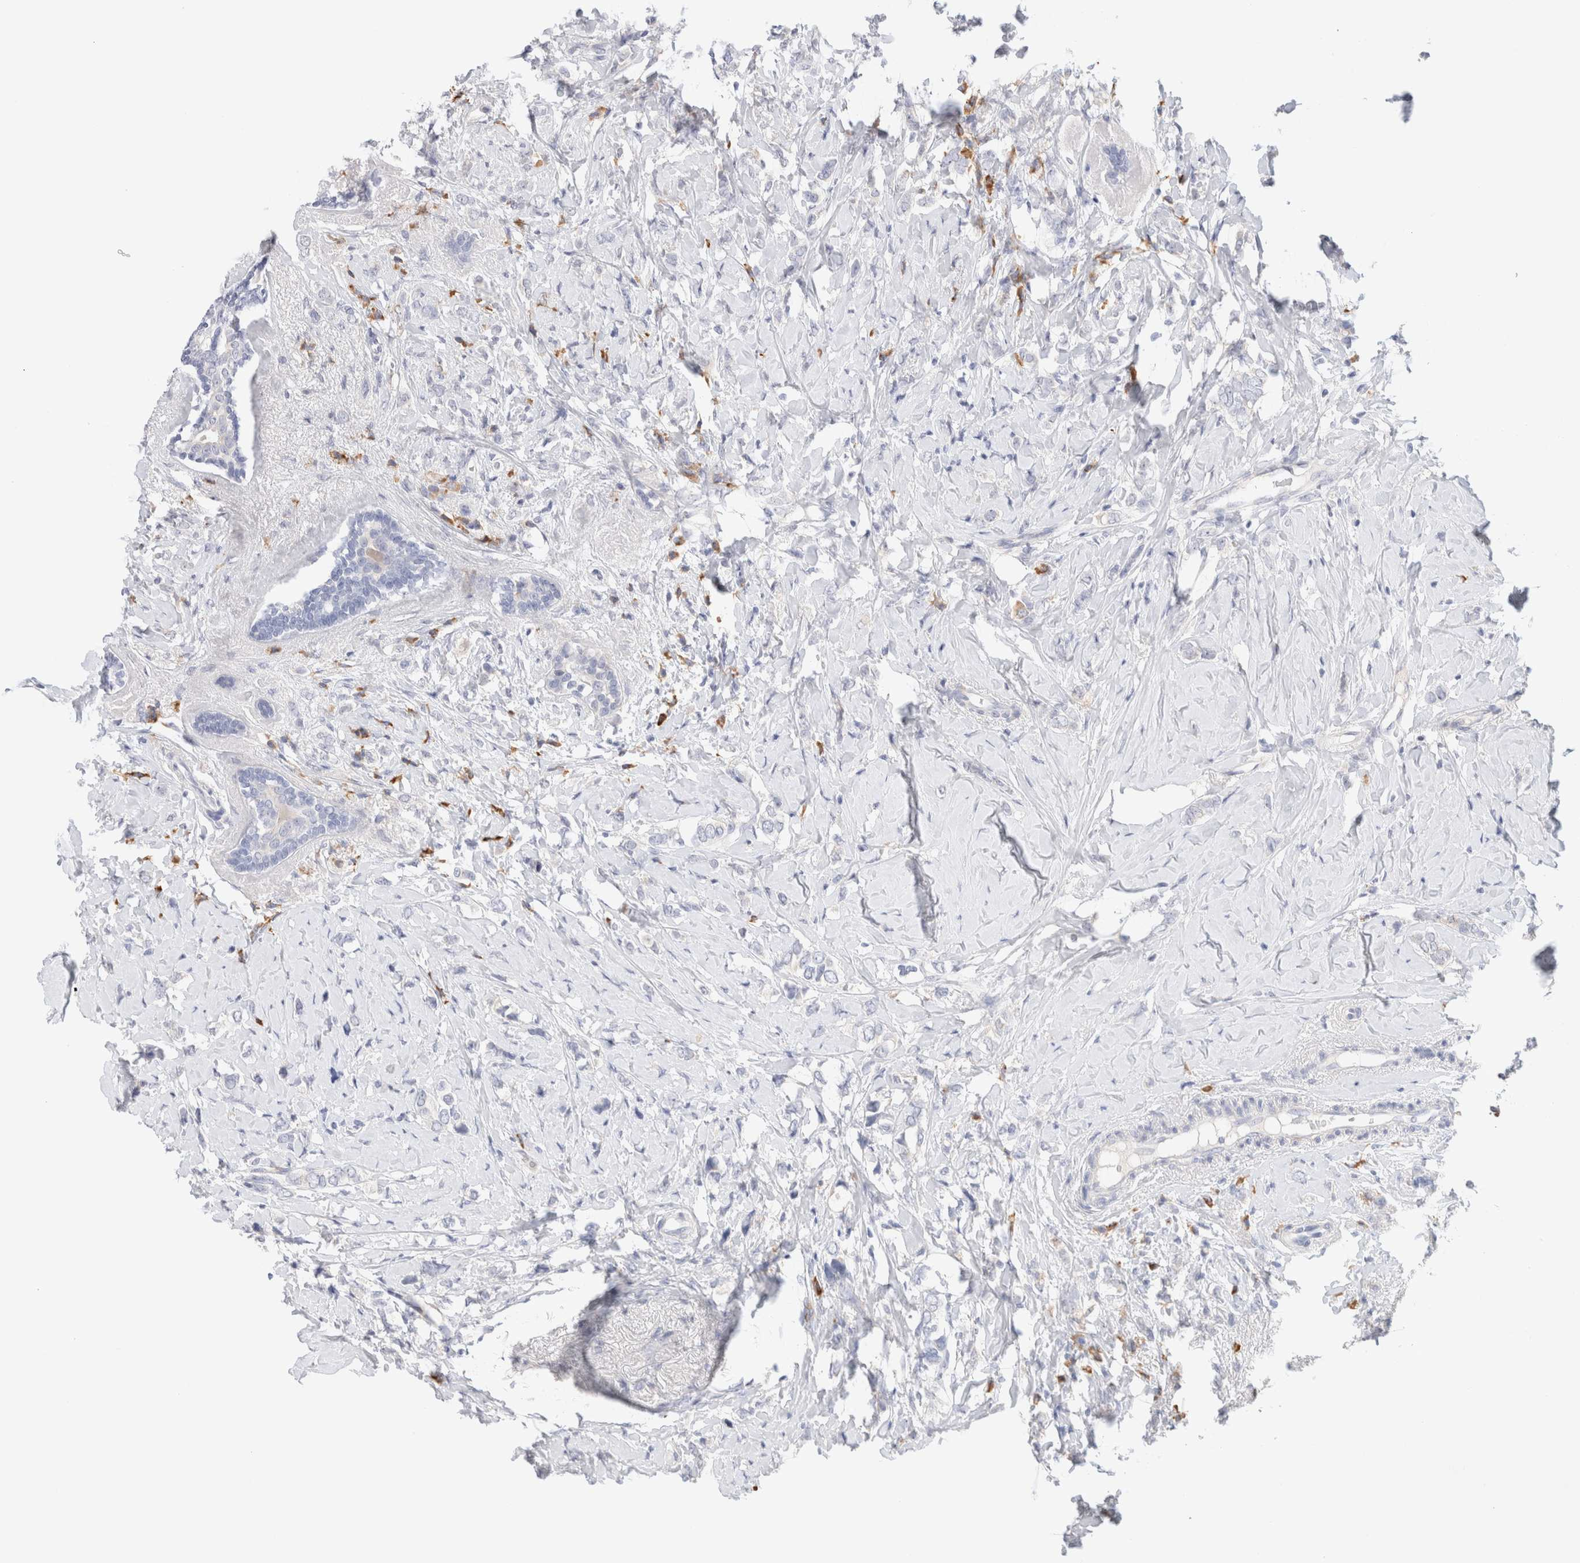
{"staining": {"intensity": "negative", "quantity": "none", "location": "none"}, "tissue": "breast cancer", "cell_type": "Tumor cells", "image_type": "cancer", "snomed": [{"axis": "morphology", "description": "Normal tissue, NOS"}, {"axis": "morphology", "description": "Lobular carcinoma"}, {"axis": "topography", "description": "Breast"}], "caption": "IHC micrograph of neoplastic tissue: human breast cancer (lobular carcinoma) stained with DAB demonstrates no significant protein positivity in tumor cells. (DAB (3,3'-diaminobenzidine) immunohistochemistry with hematoxylin counter stain).", "gene": "GADD45G", "patient": {"sex": "female", "age": 47}}